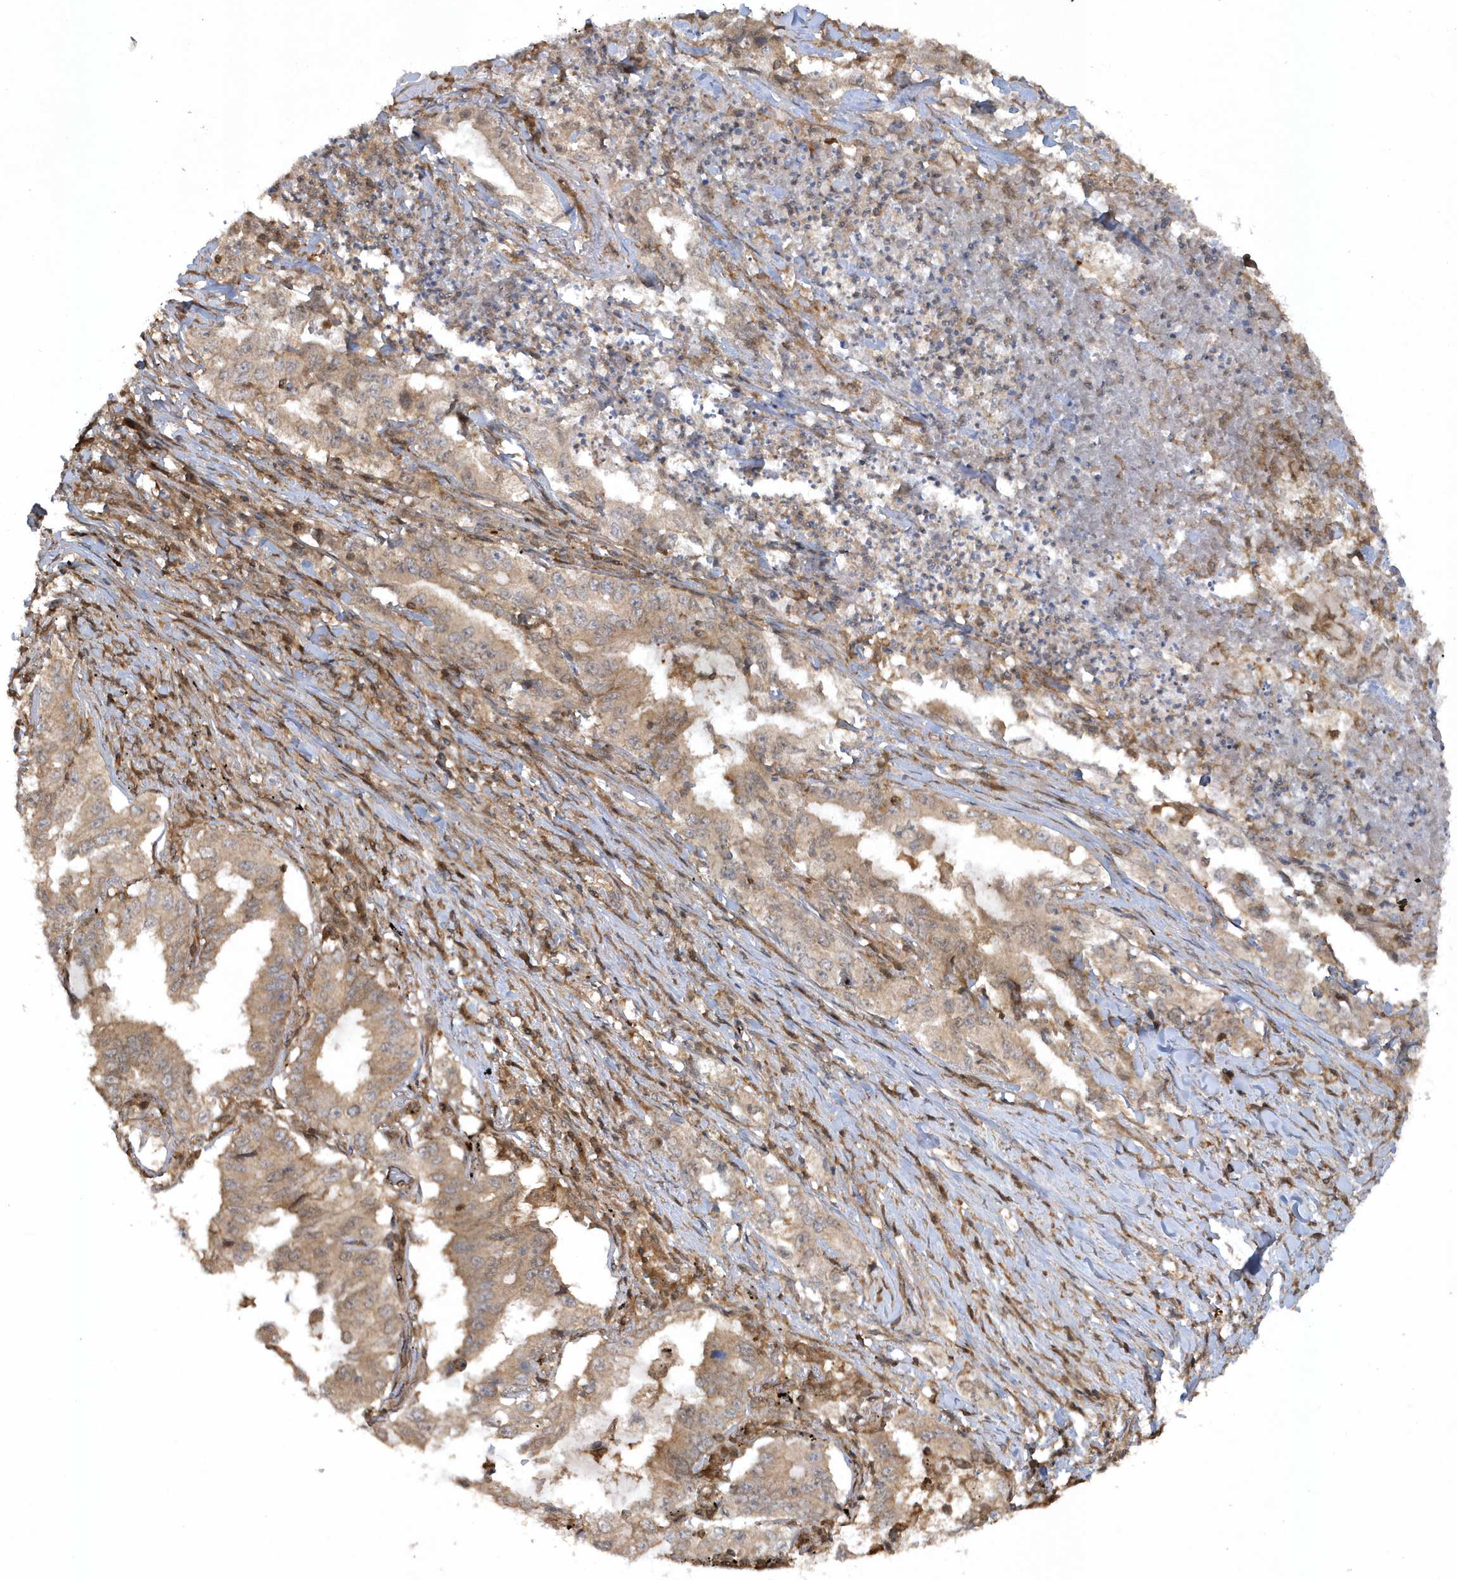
{"staining": {"intensity": "weak", "quantity": ">75%", "location": "cytoplasmic/membranous"}, "tissue": "lung cancer", "cell_type": "Tumor cells", "image_type": "cancer", "snomed": [{"axis": "morphology", "description": "Adenocarcinoma, NOS"}, {"axis": "topography", "description": "Lung"}], "caption": "DAB (3,3'-diaminobenzidine) immunohistochemical staining of human lung cancer (adenocarcinoma) exhibits weak cytoplasmic/membranous protein staining in about >75% of tumor cells.", "gene": "ACYP1", "patient": {"sex": "female", "age": 51}}